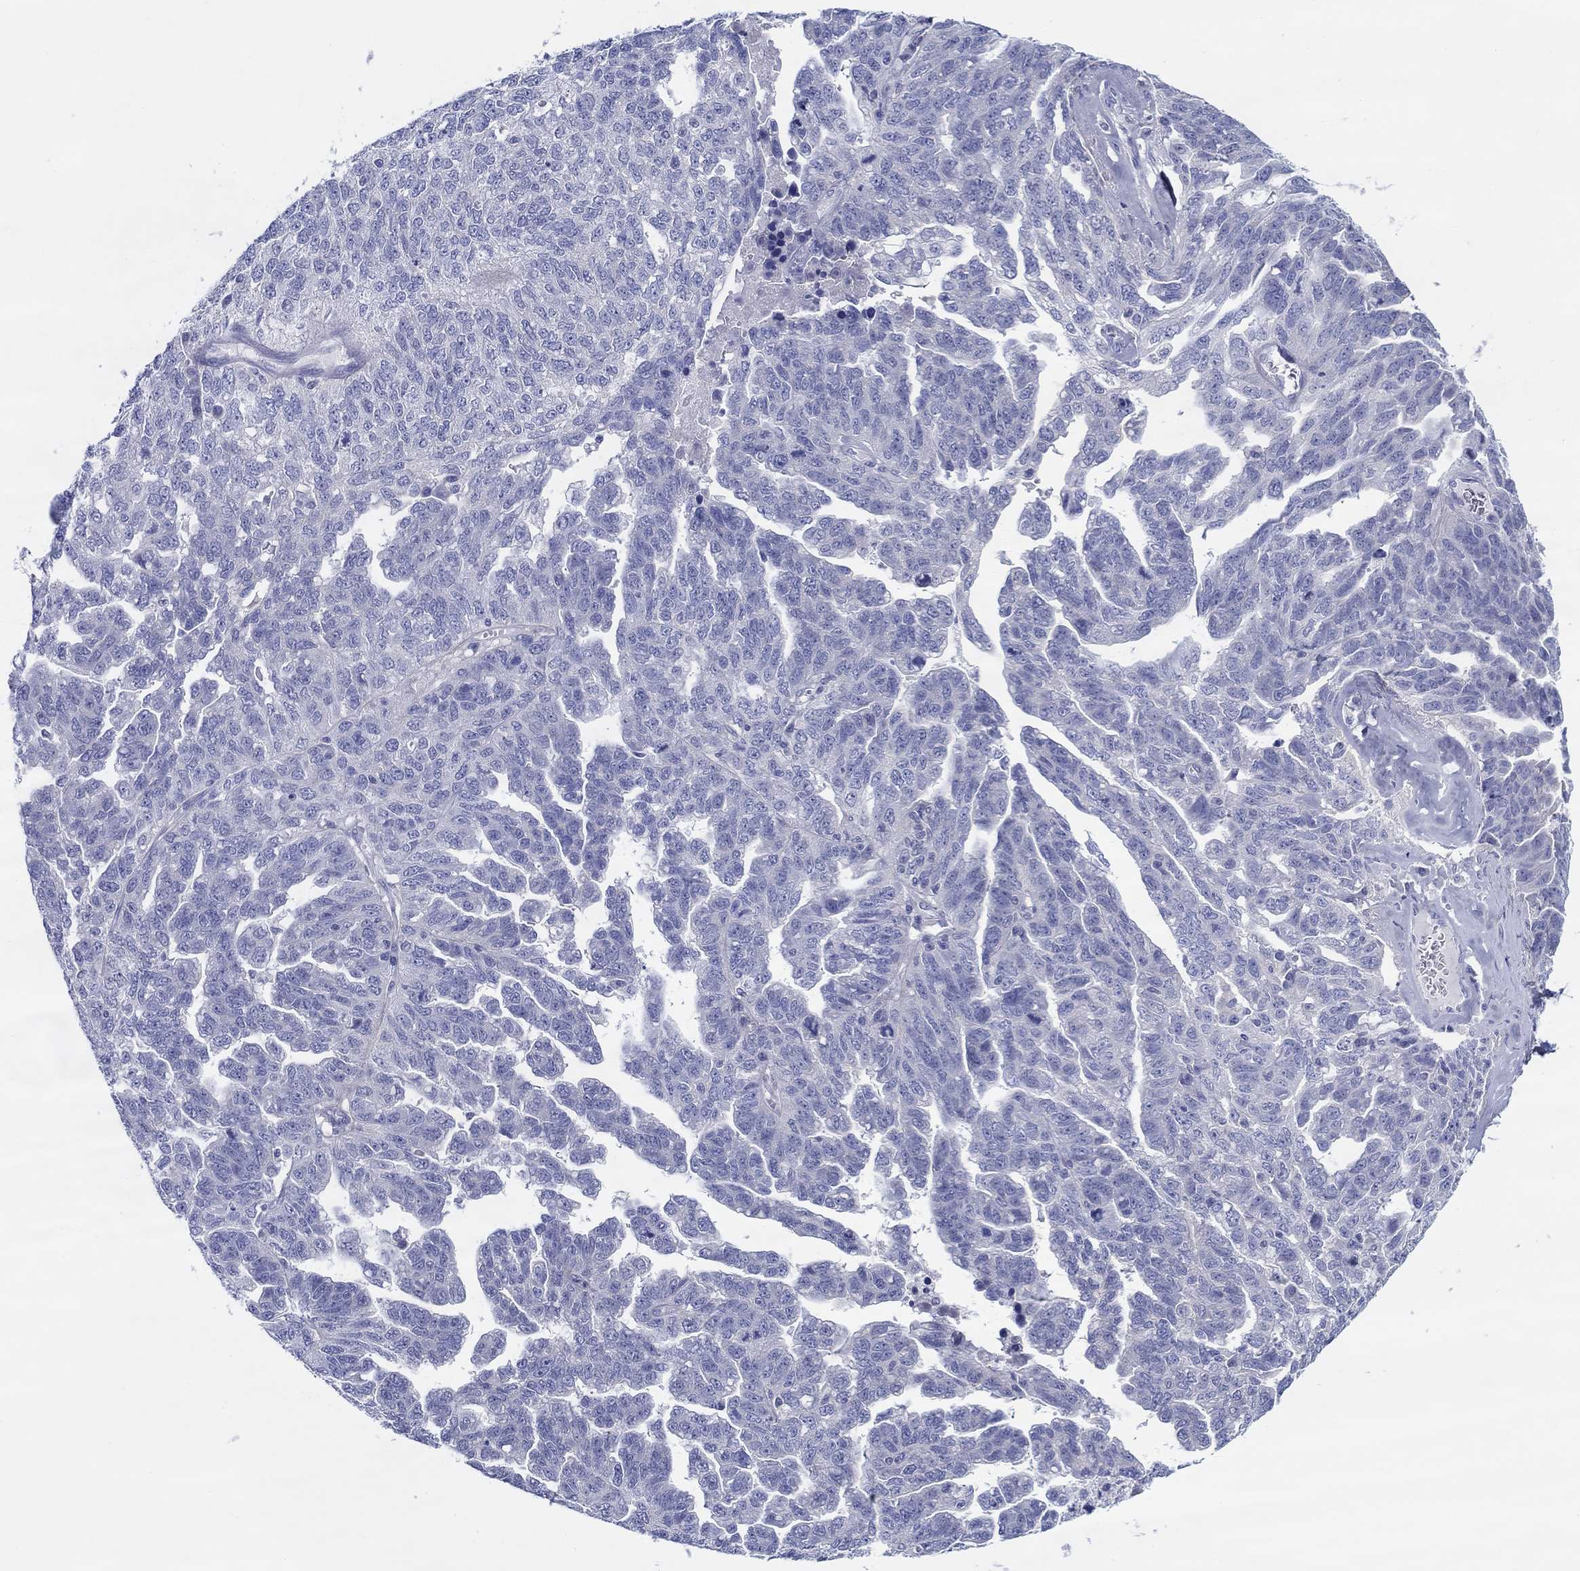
{"staining": {"intensity": "negative", "quantity": "none", "location": "none"}, "tissue": "ovarian cancer", "cell_type": "Tumor cells", "image_type": "cancer", "snomed": [{"axis": "morphology", "description": "Cystadenocarcinoma, serous, NOS"}, {"axis": "topography", "description": "Ovary"}], "caption": "Protein analysis of serous cystadenocarcinoma (ovarian) demonstrates no significant staining in tumor cells.", "gene": "HAPLN4", "patient": {"sex": "female", "age": 71}}